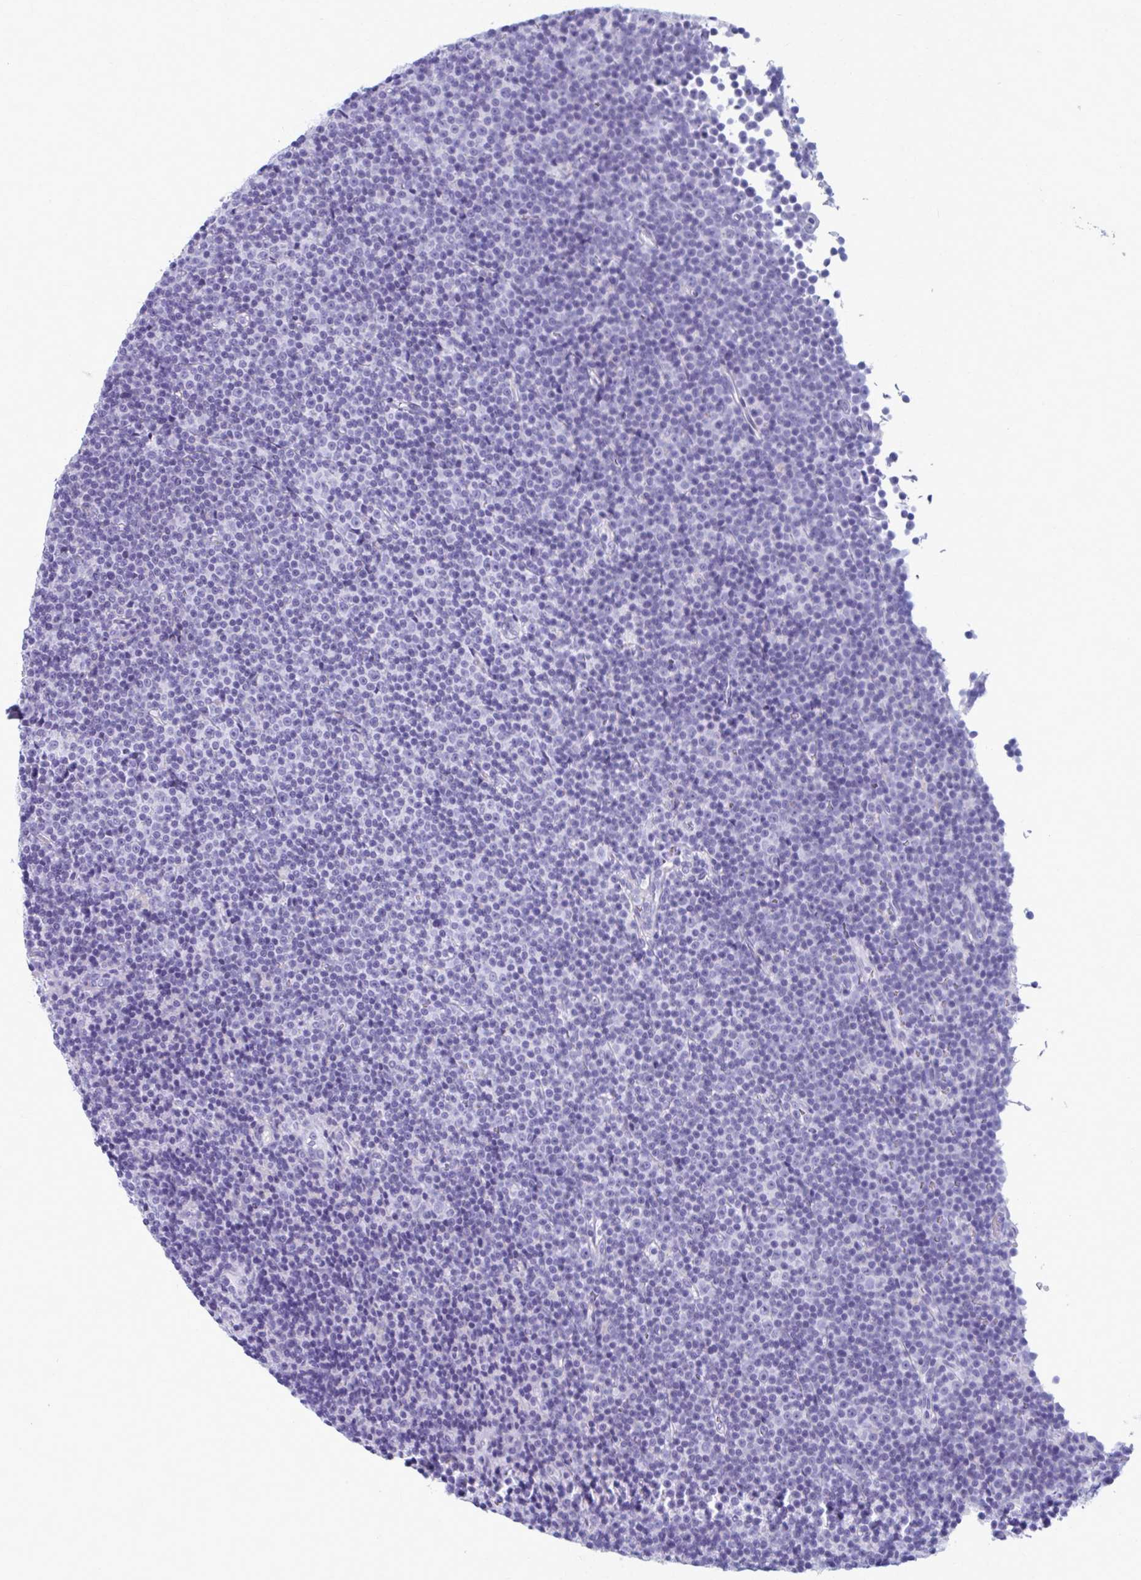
{"staining": {"intensity": "negative", "quantity": "none", "location": "none"}, "tissue": "lymphoma", "cell_type": "Tumor cells", "image_type": "cancer", "snomed": [{"axis": "morphology", "description": "Malignant lymphoma, non-Hodgkin's type, Low grade"}, {"axis": "topography", "description": "Lymph node"}], "caption": "Human low-grade malignant lymphoma, non-Hodgkin's type stained for a protein using IHC shows no staining in tumor cells.", "gene": "MPLKIP", "patient": {"sex": "female", "age": 67}}